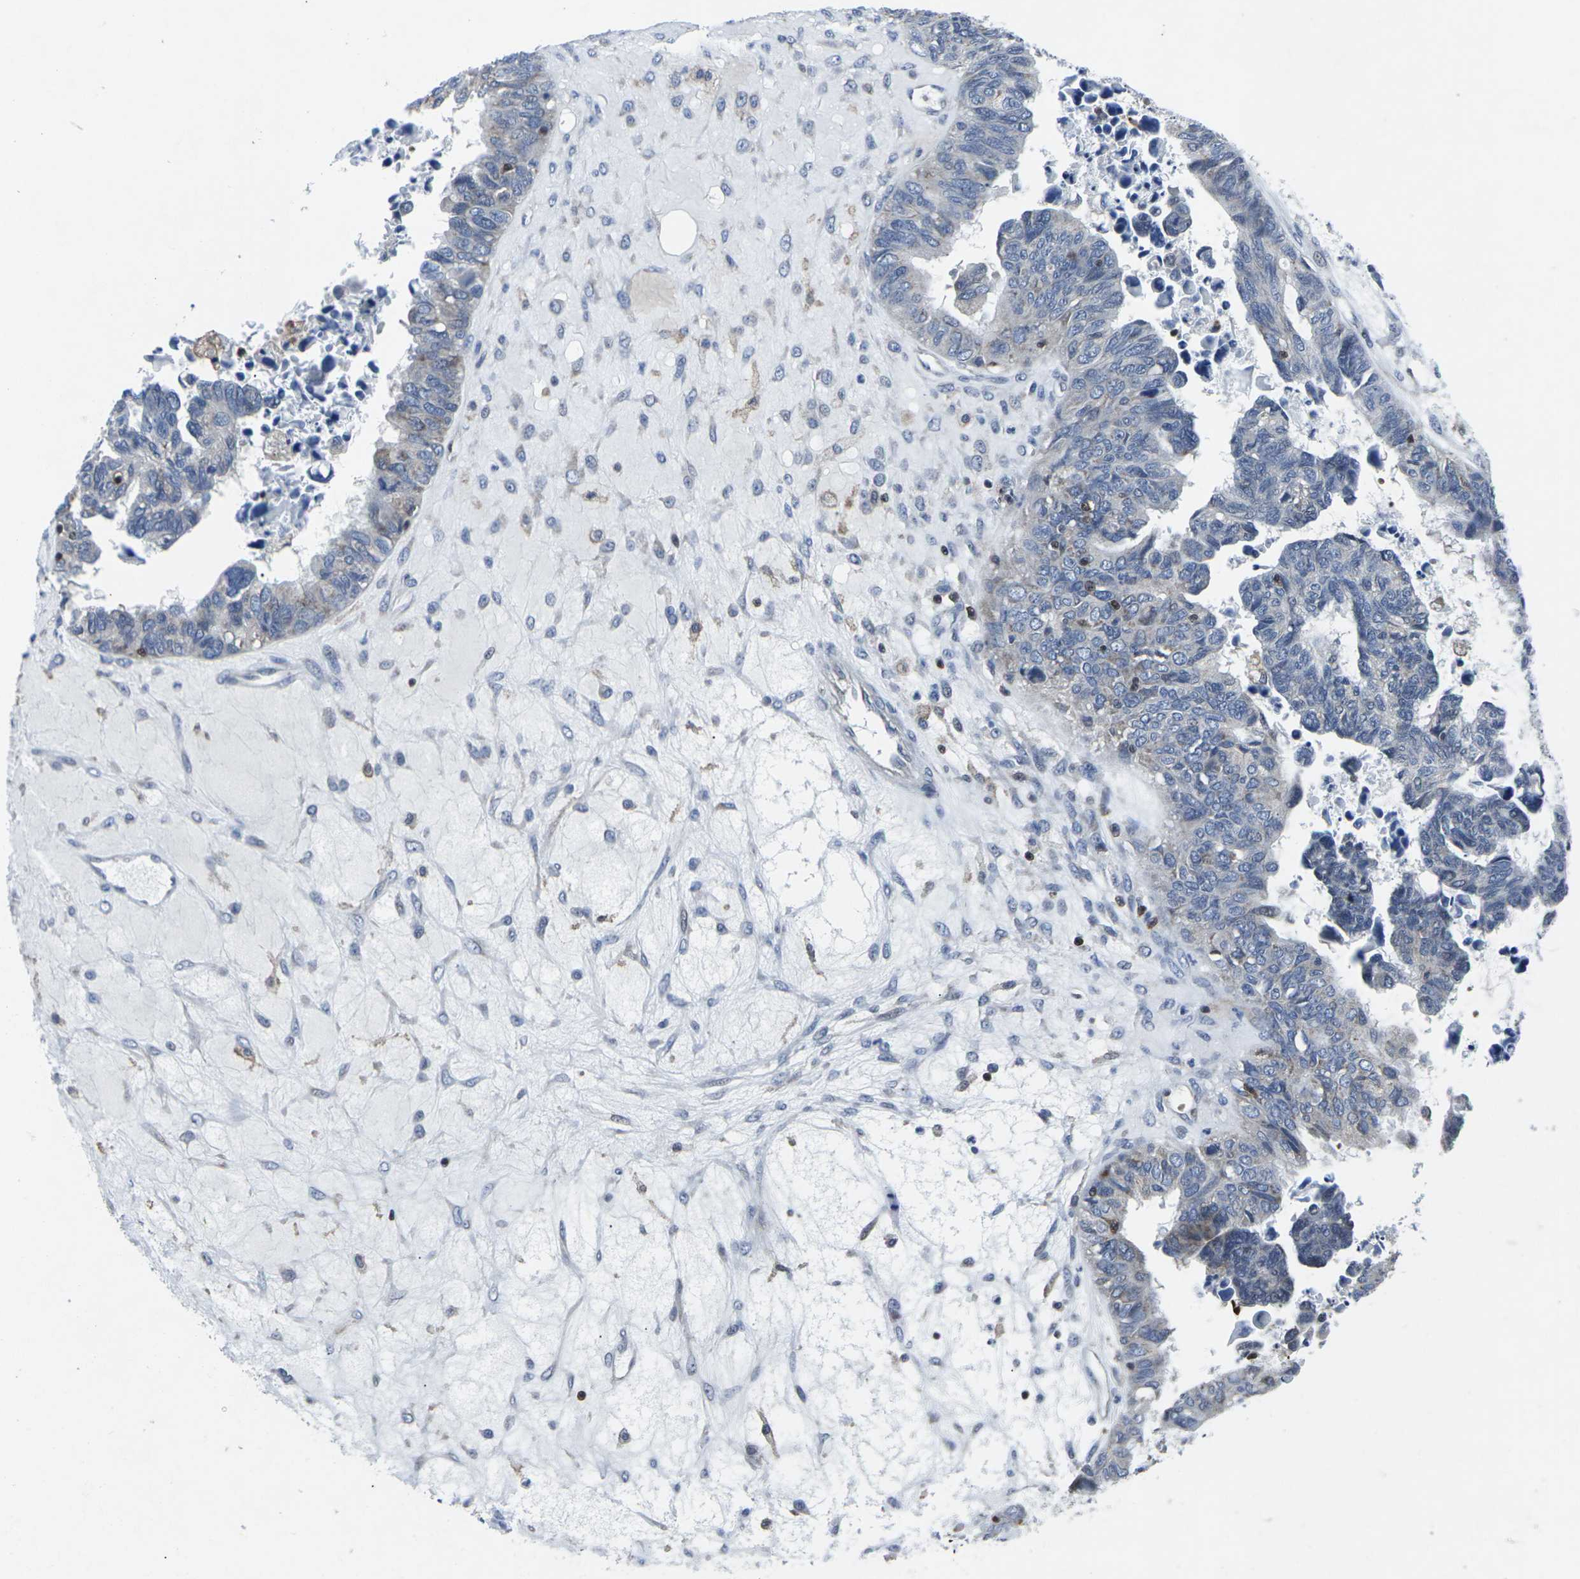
{"staining": {"intensity": "negative", "quantity": "none", "location": "none"}, "tissue": "ovarian cancer", "cell_type": "Tumor cells", "image_type": "cancer", "snomed": [{"axis": "morphology", "description": "Cystadenocarcinoma, serous, NOS"}, {"axis": "topography", "description": "Ovary"}], "caption": "Histopathology image shows no significant protein staining in tumor cells of serous cystadenocarcinoma (ovarian).", "gene": "STAT4", "patient": {"sex": "female", "age": 79}}